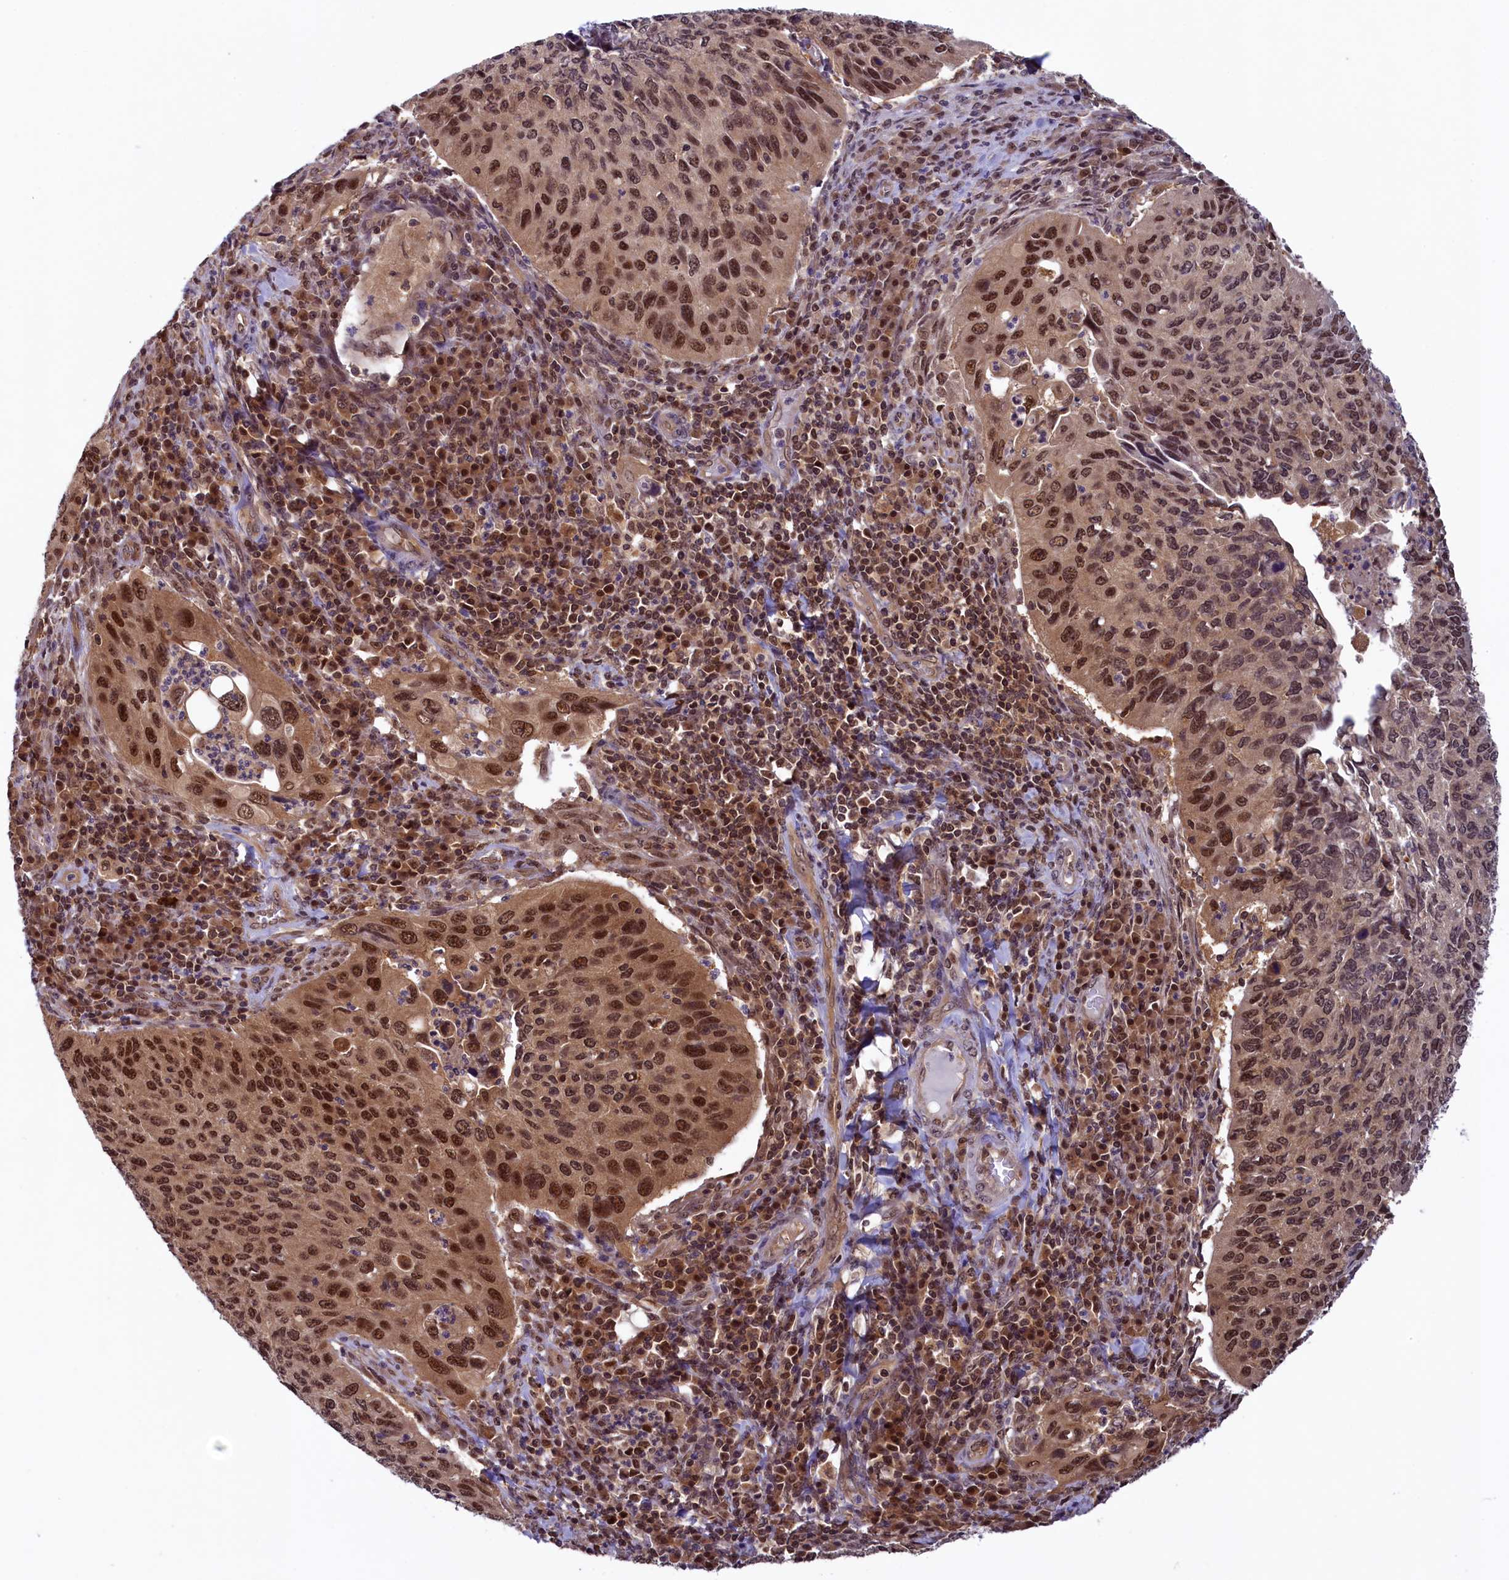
{"staining": {"intensity": "strong", "quantity": ">75%", "location": "cytoplasmic/membranous,nuclear"}, "tissue": "cervical cancer", "cell_type": "Tumor cells", "image_type": "cancer", "snomed": [{"axis": "morphology", "description": "Squamous cell carcinoma, NOS"}, {"axis": "topography", "description": "Cervix"}], "caption": "Human squamous cell carcinoma (cervical) stained with a brown dye reveals strong cytoplasmic/membranous and nuclear positive positivity in about >75% of tumor cells.", "gene": "SLC7A6OS", "patient": {"sex": "female", "age": 38}}